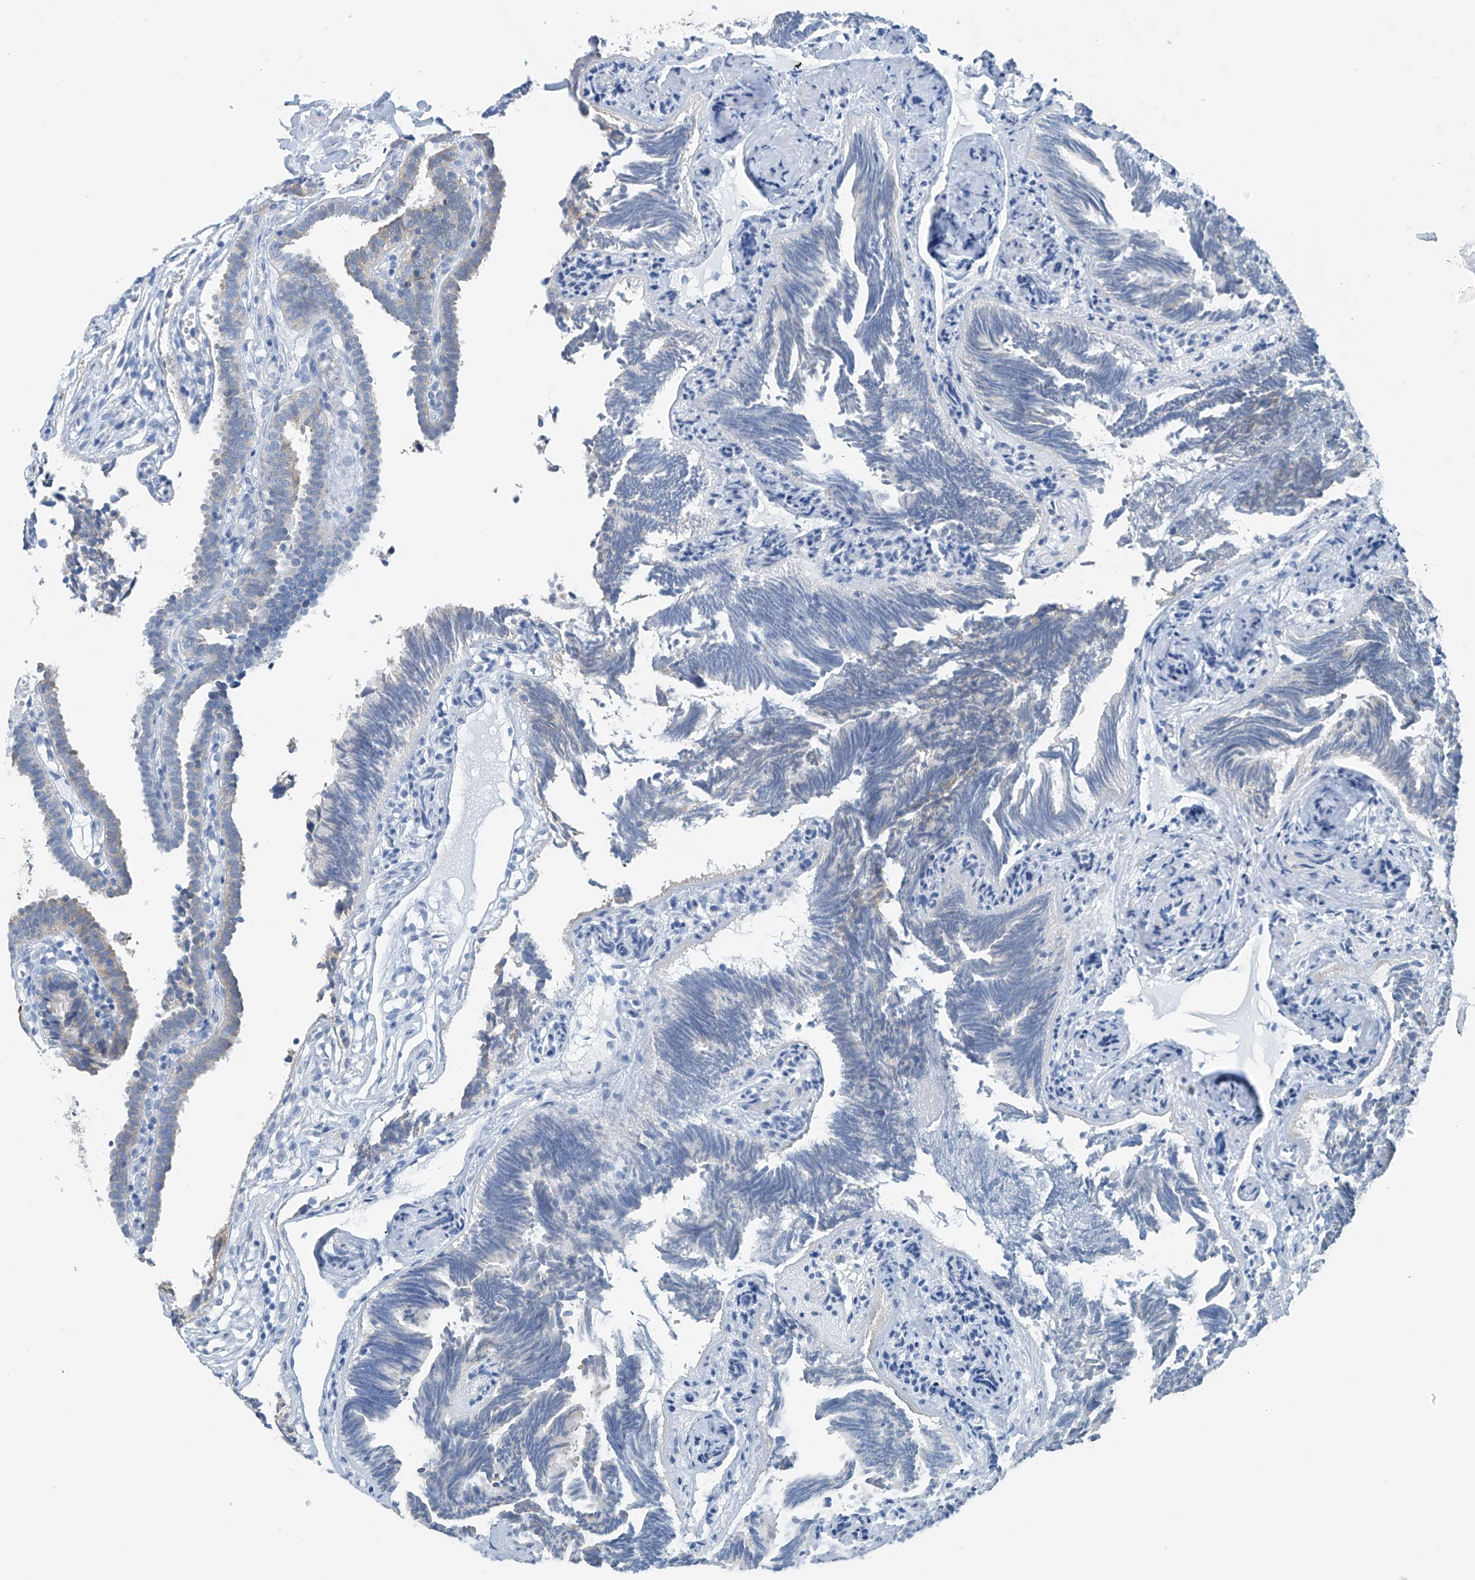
{"staining": {"intensity": "weak", "quantity": "<25%", "location": "cytoplasmic/membranous"}, "tissue": "fallopian tube", "cell_type": "Glandular cells", "image_type": "normal", "snomed": [{"axis": "morphology", "description": "Normal tissue, NOS"}, {"axis": "topography", "description": "Fallopian tube"}], "caption": "Human fallopian tube stained for a protein using immunohistochemistry shows no staining in glandular cells.", "gene": "RCN2", "patient": {"sex": "female", "age": 39}}